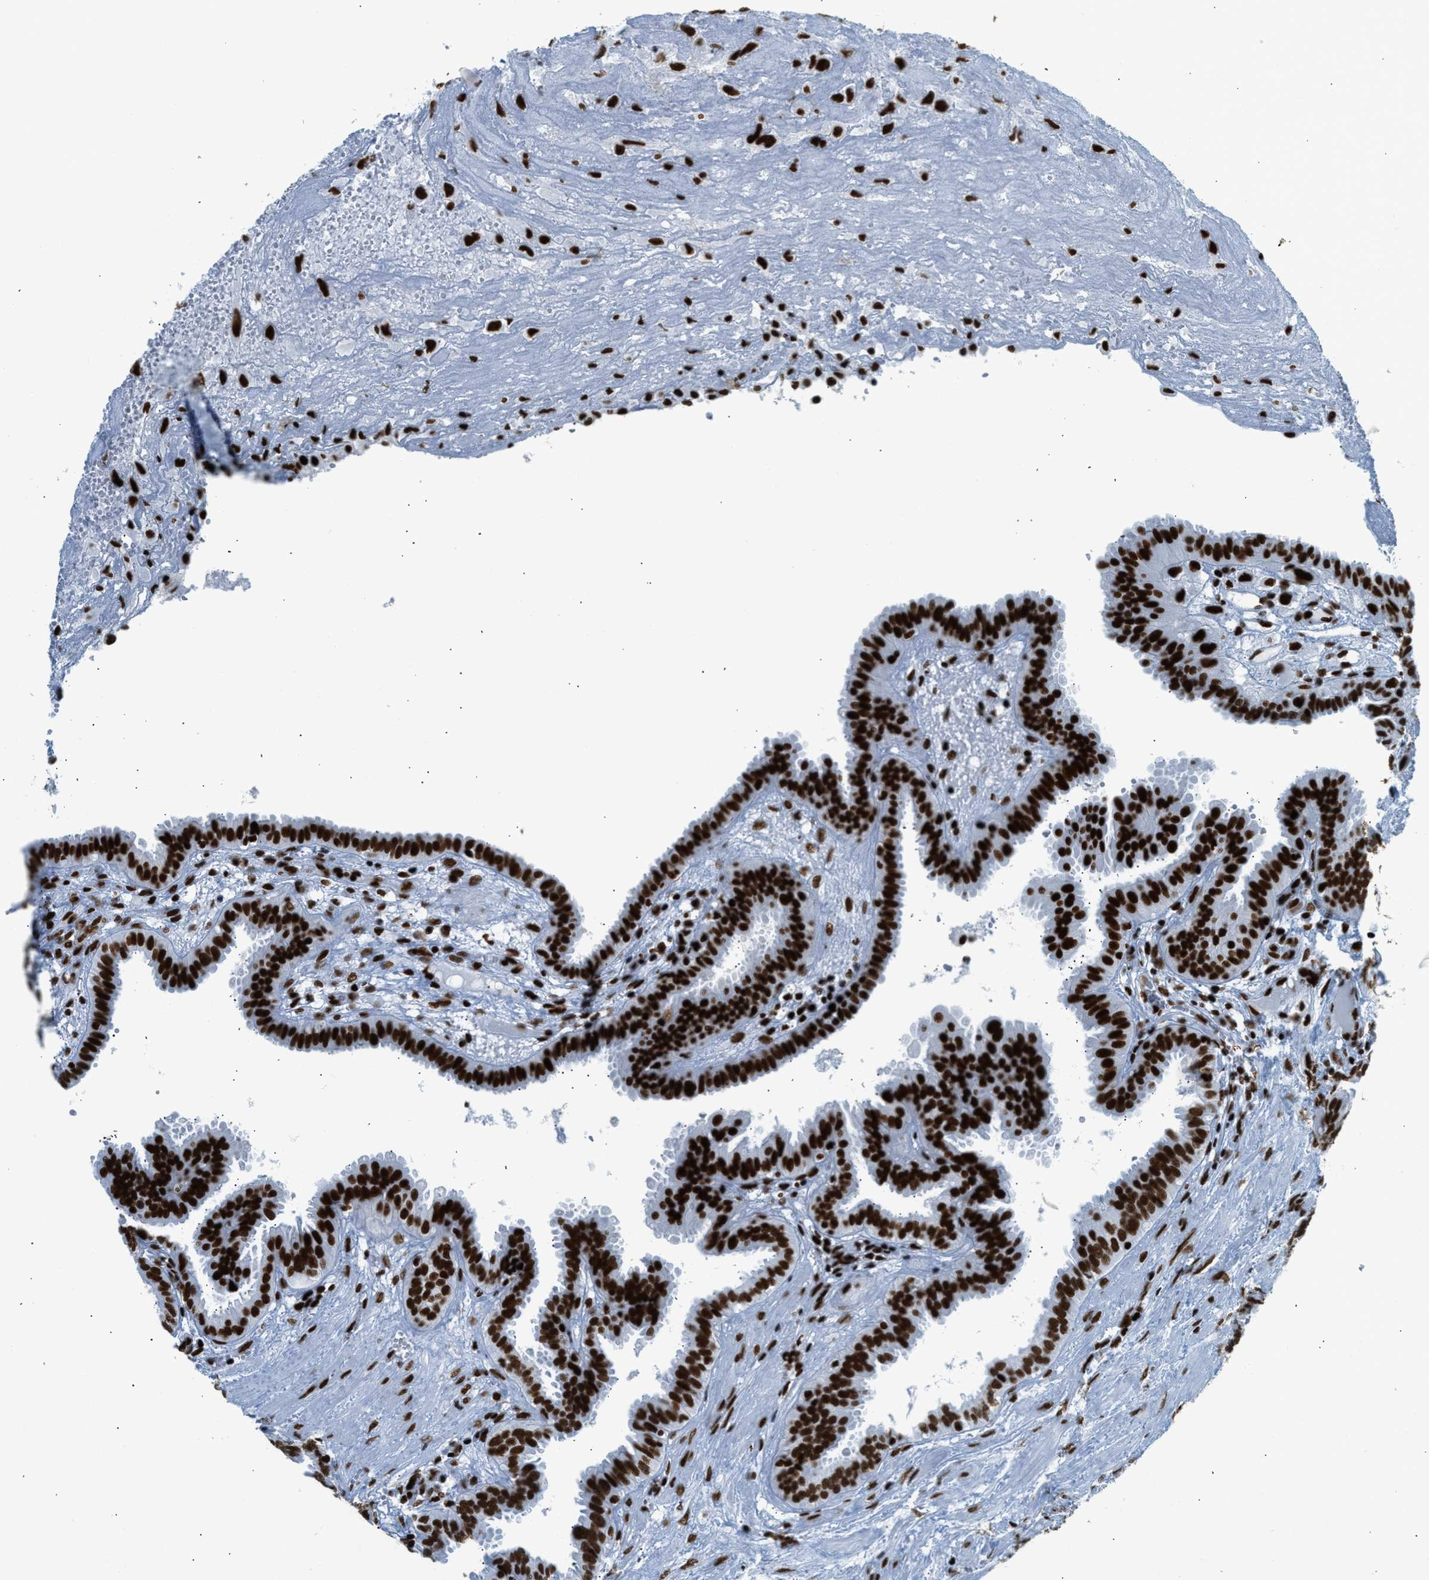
{"staining": {"intensity": "strong", "quantity": ">75%", "location": "nuclear"}, "tissue": "fallopian tube", "cell_type": "Glandular cells", "image_type": "normal", "snomed": [{"axis": "morphology", "description": "Normal tissue, NOS"}, {"axis": "topography", "description": "Fallopian tube"}, {"axis": "topography", "description": "Placenta"}], "caption": "Brown immunohistochemical staining in benign human fallopian tube reveals strong nuclear positivity in about >75% of glandular cells.", "gene": "PIF1", "patient": {"sex": "female", "age": 32}}